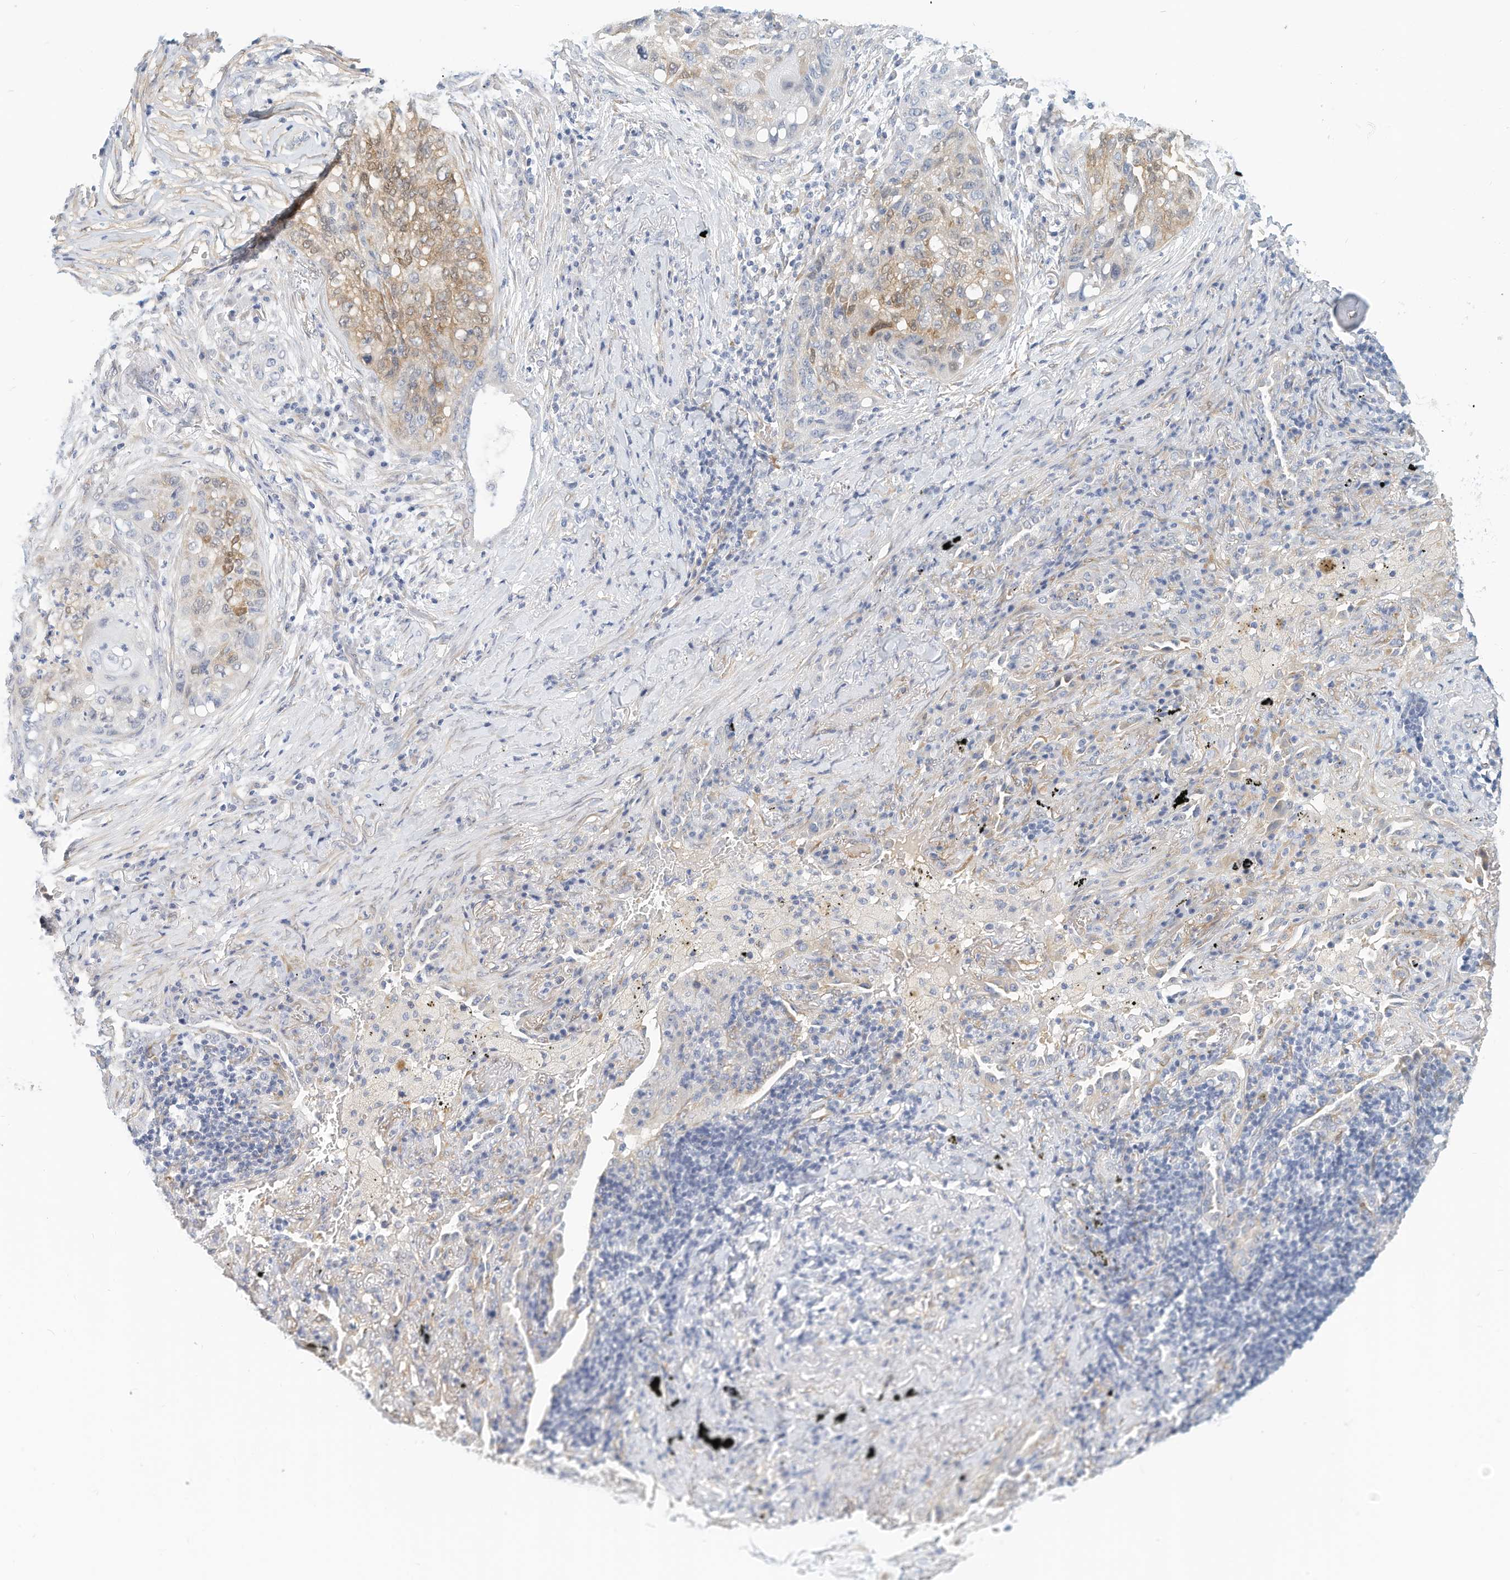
{"staining": {"intensity": "weak", "quantity": "25%-75%", "location": "cytoplasmic/membranous"}, "tissue": "lung cancer", "cell_type": "Tumor cells", "image_type": "cancer", "snomed": [{"axis": "morphology", "description": "Squamous cell carcinoma, NOS"}, {"axis": "topography", "description": "Lung"}], "caption": "A photomicrograph showing weak cytoplasmic/membranous expression in approximately 25%-75% of tumor cells in lung cancer (squamous cell carcinoma), as visualized by brown immunohistochemical staining.", "gene": "ARHGAP28", "patient": {"sex": "female", "age": 63}}